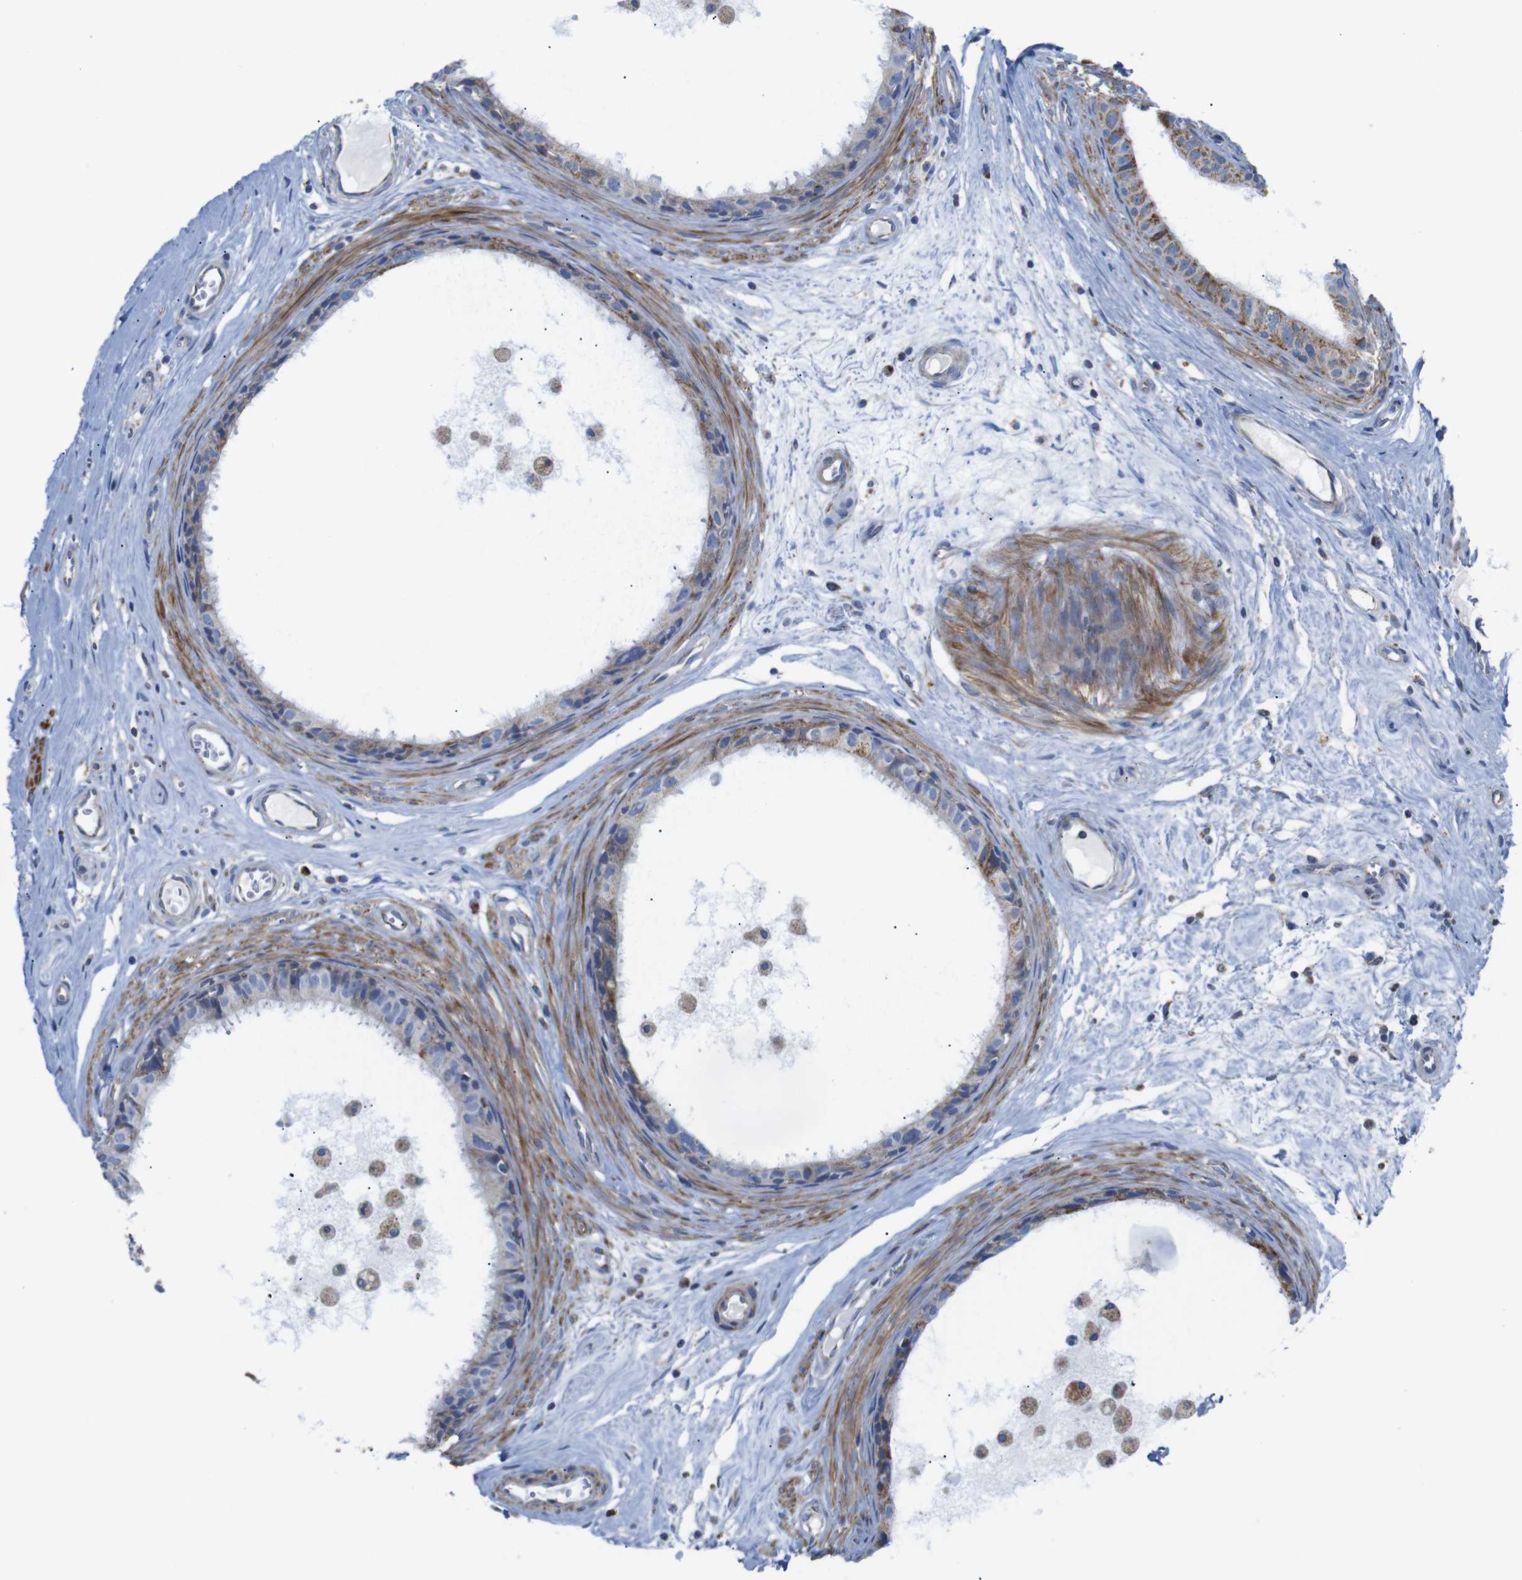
{"staining": {"intensity": "moderate", "quantity": "25%-75%", "location": "cytoplasmic/membranous"}, "tissue": "epididymis", "cell_type": "Glandular cells", "image_type": "normal", "snomed": [{"axis": "morphology", "description": "Normal tissue, NOS"}, {"axis": "morphology", "description": "Inflammation, NOS"}, {"axis": "topography", "description": "Epididymis"}], "caption": "A micrograph showing moderate cytoplasmic/membranous positivity in about 25%-75% of glandular cells in normal epididymis, as visualized by brown immunohistochemical staining.", "gene": "FAM171B", "patient": {"sex": "male", "age": 85}}